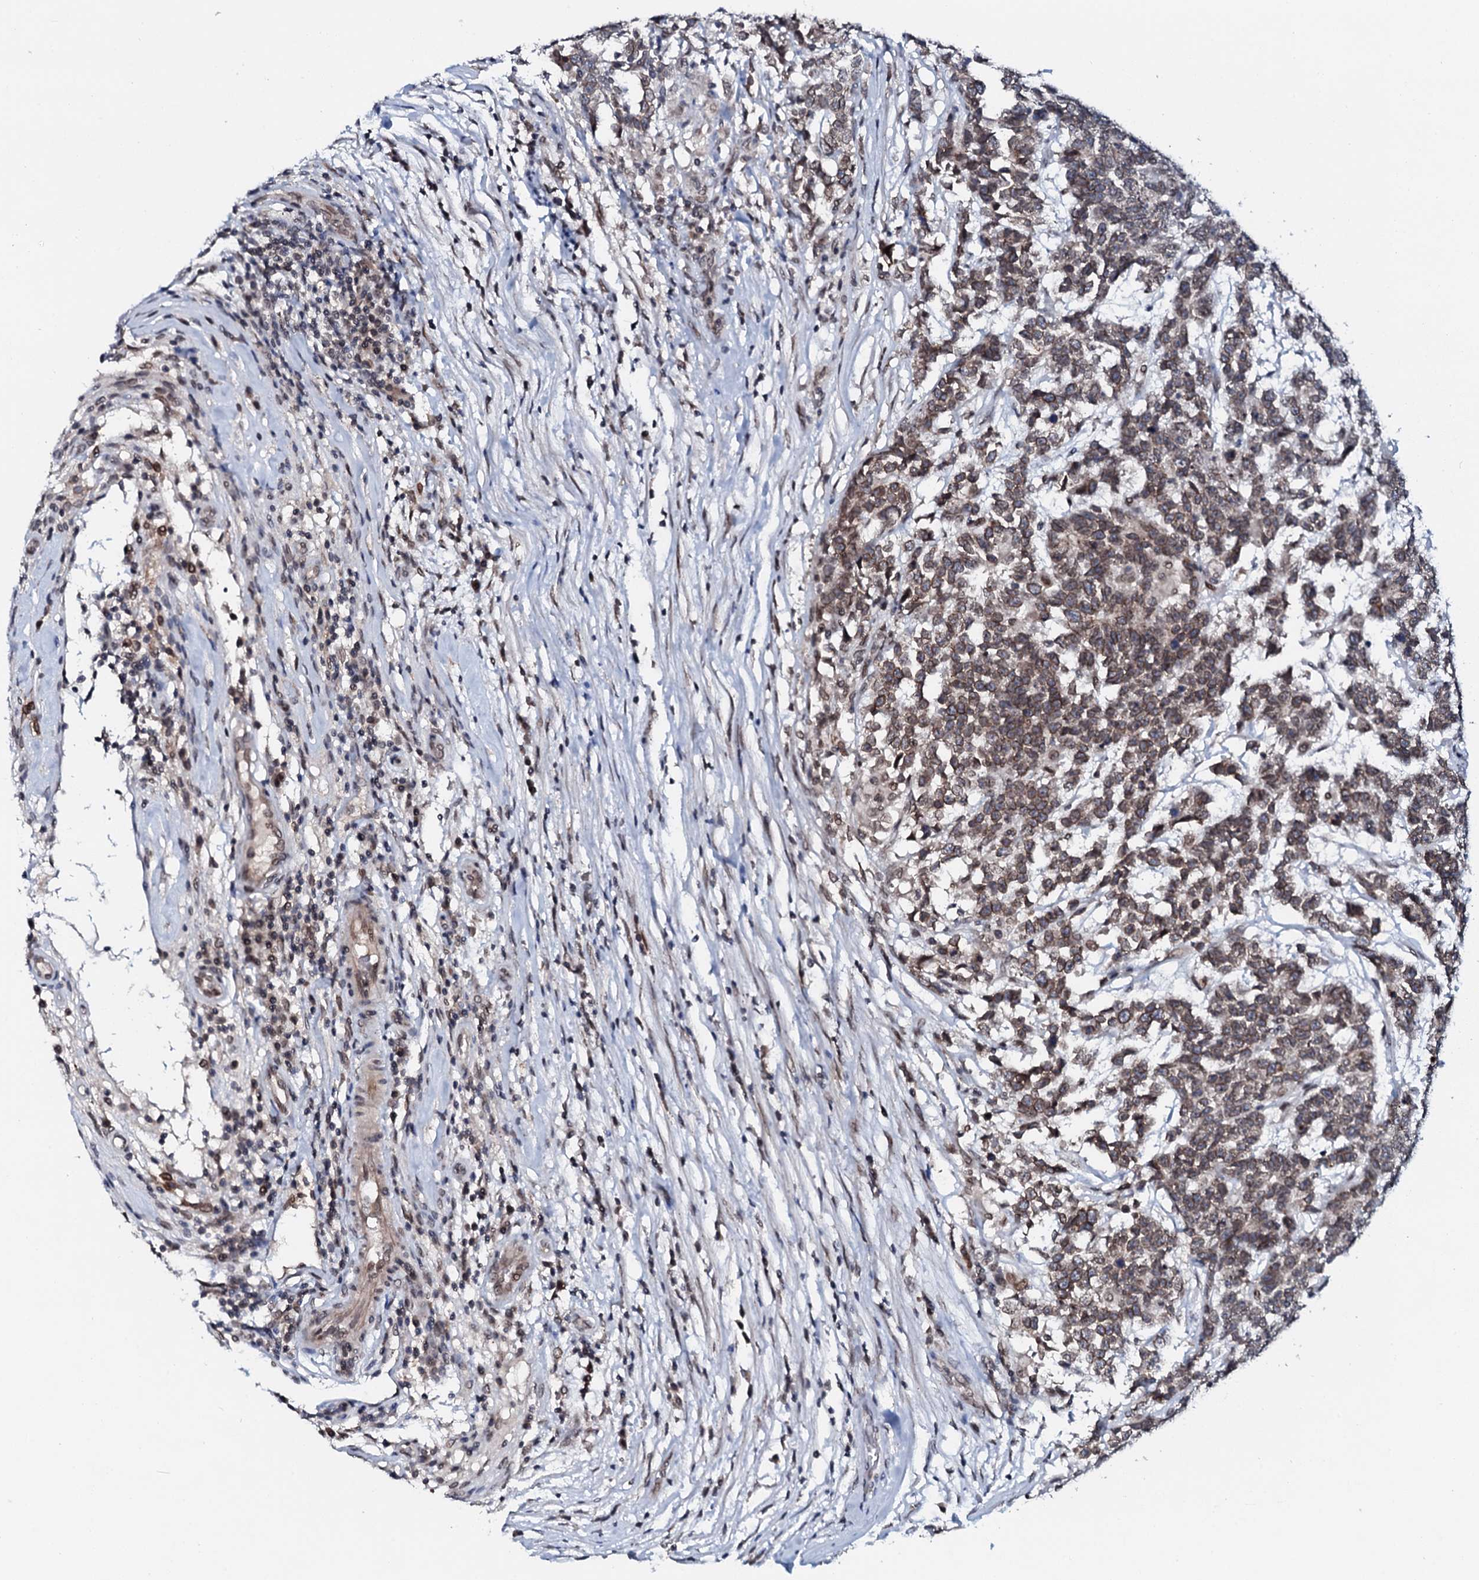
{"staining": {"intensity": "moderate", "quantity": ">75%", "location": "cytoplasmic/membranous"}, "tissue": "testis cancer", "cell_type": "Tumor cells", "image_type": "cancer", "snomed": [{"axis": "morphology", "description": "Carcinoma, Embryonal, NOS"}, {"axis": "topography", "description": "Testis"}], "caption": "Immunohistochemistry (IHC) micrograph of neoplastic tissue: testis cancer stained using immunohistochemistry displays medium levels of moderate protein expression localized specifically in the cytoplasmic/membranous of tumor cells, appearing as a cytoplasmic/membranous brown color.", "gene": "SNTA1", "patient": {"sex": "male", "age": 26}}